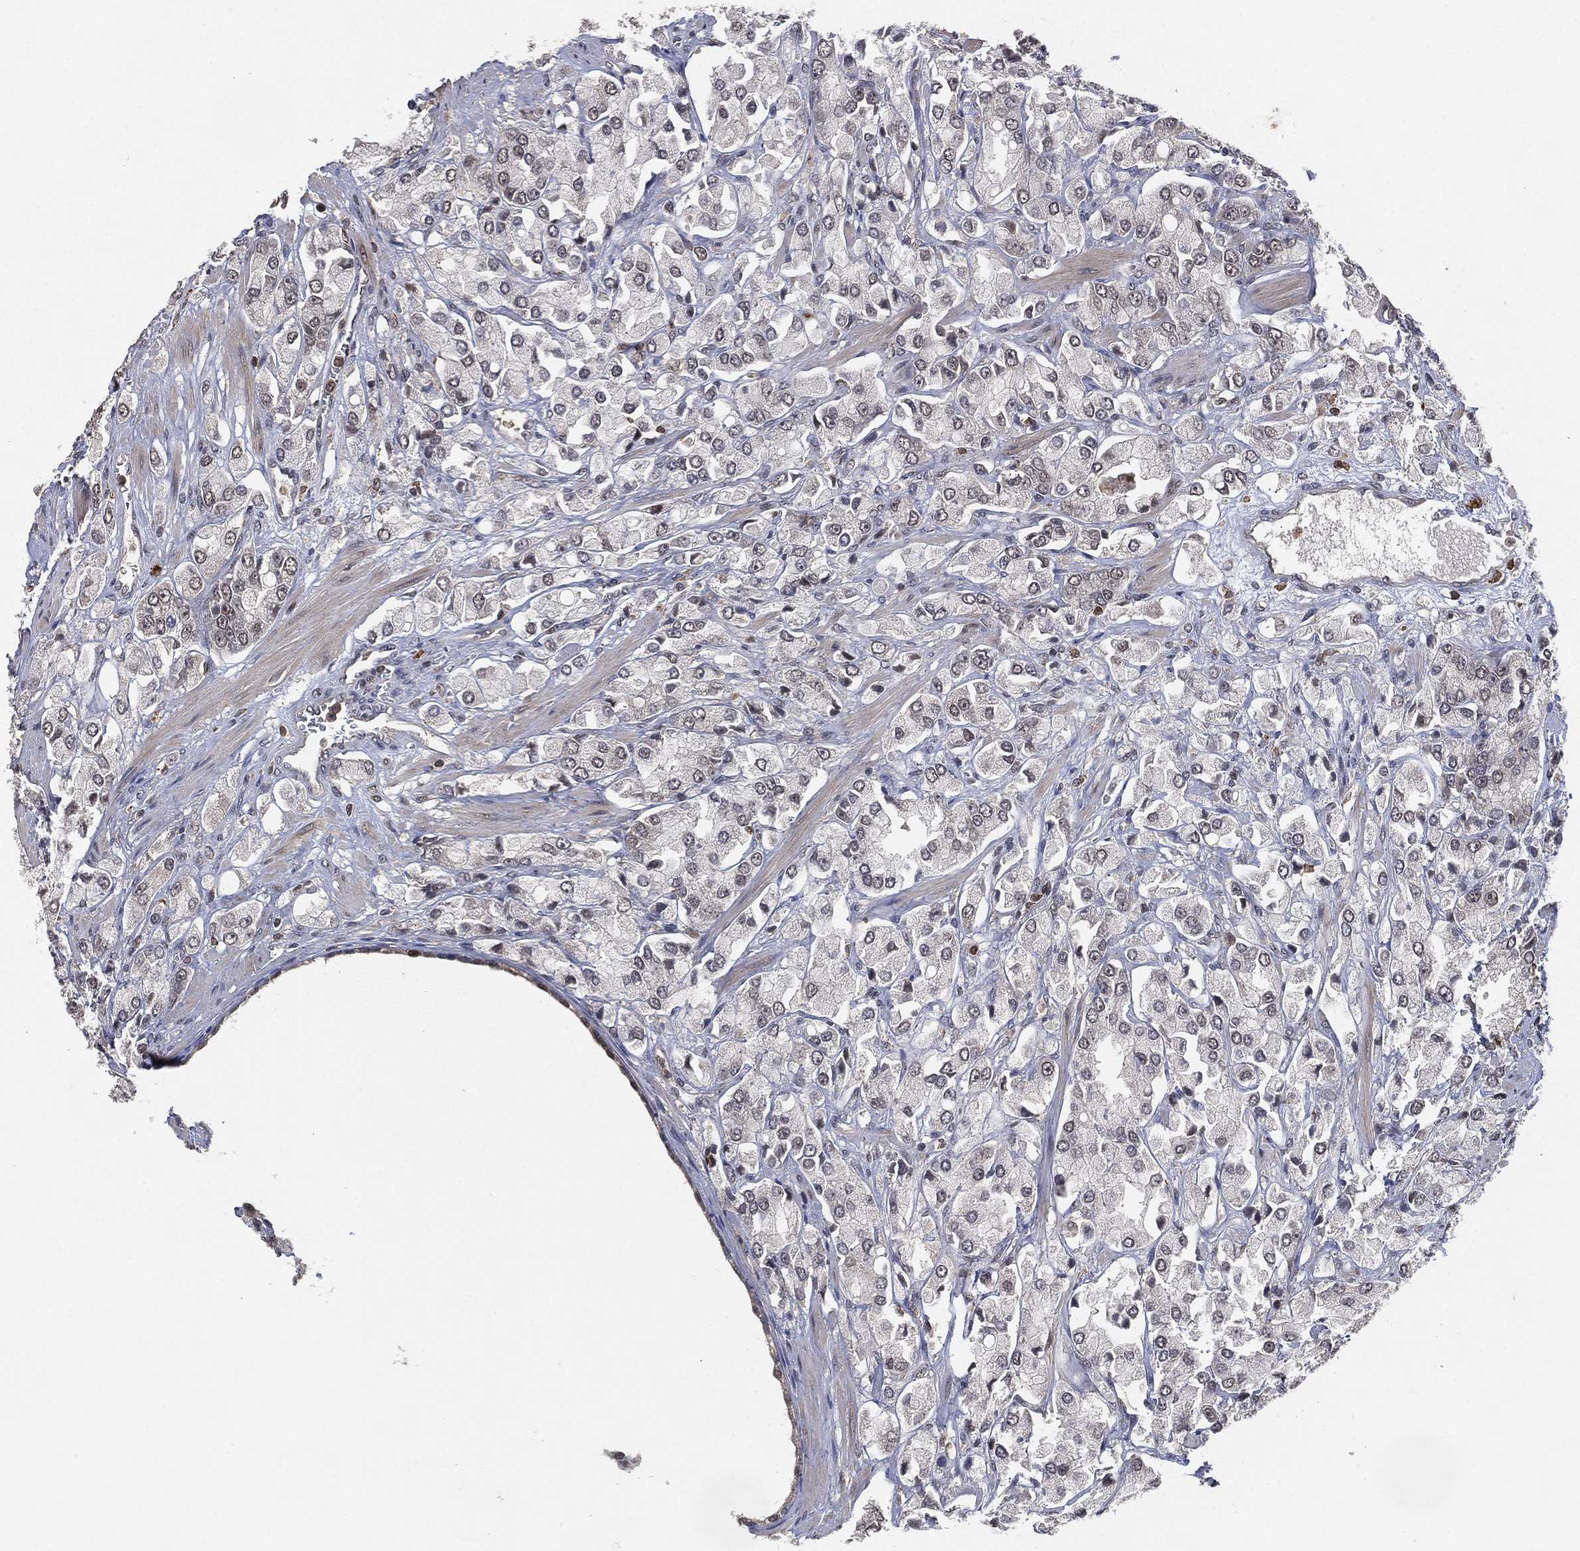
{"staining": {"intensity": "negative", "quantity": "none", "location": "none"}, "tissue": "prostate cancer", "cell_type": "Tumor cells", "image_type": "cancer", "snomed": [{"axis": "morphology", "description": "Adenocarcinoma, NOS"}, {"axis": "topography", "description": "Prostate and seminal vesicle, NOS"}, {"axis": "topography", "description": "Prostate"}], "caption": "A high-resolution micrograph shows IHC staining of prostate cancer (adenocarcinoma), which exhibits no significant positivity in tumor cells. (DAB (3,3'-diaminobenzidine) IHC, high magnification).", "gene": "WDR26", "patient": {"sex": "male", "age": 64}}